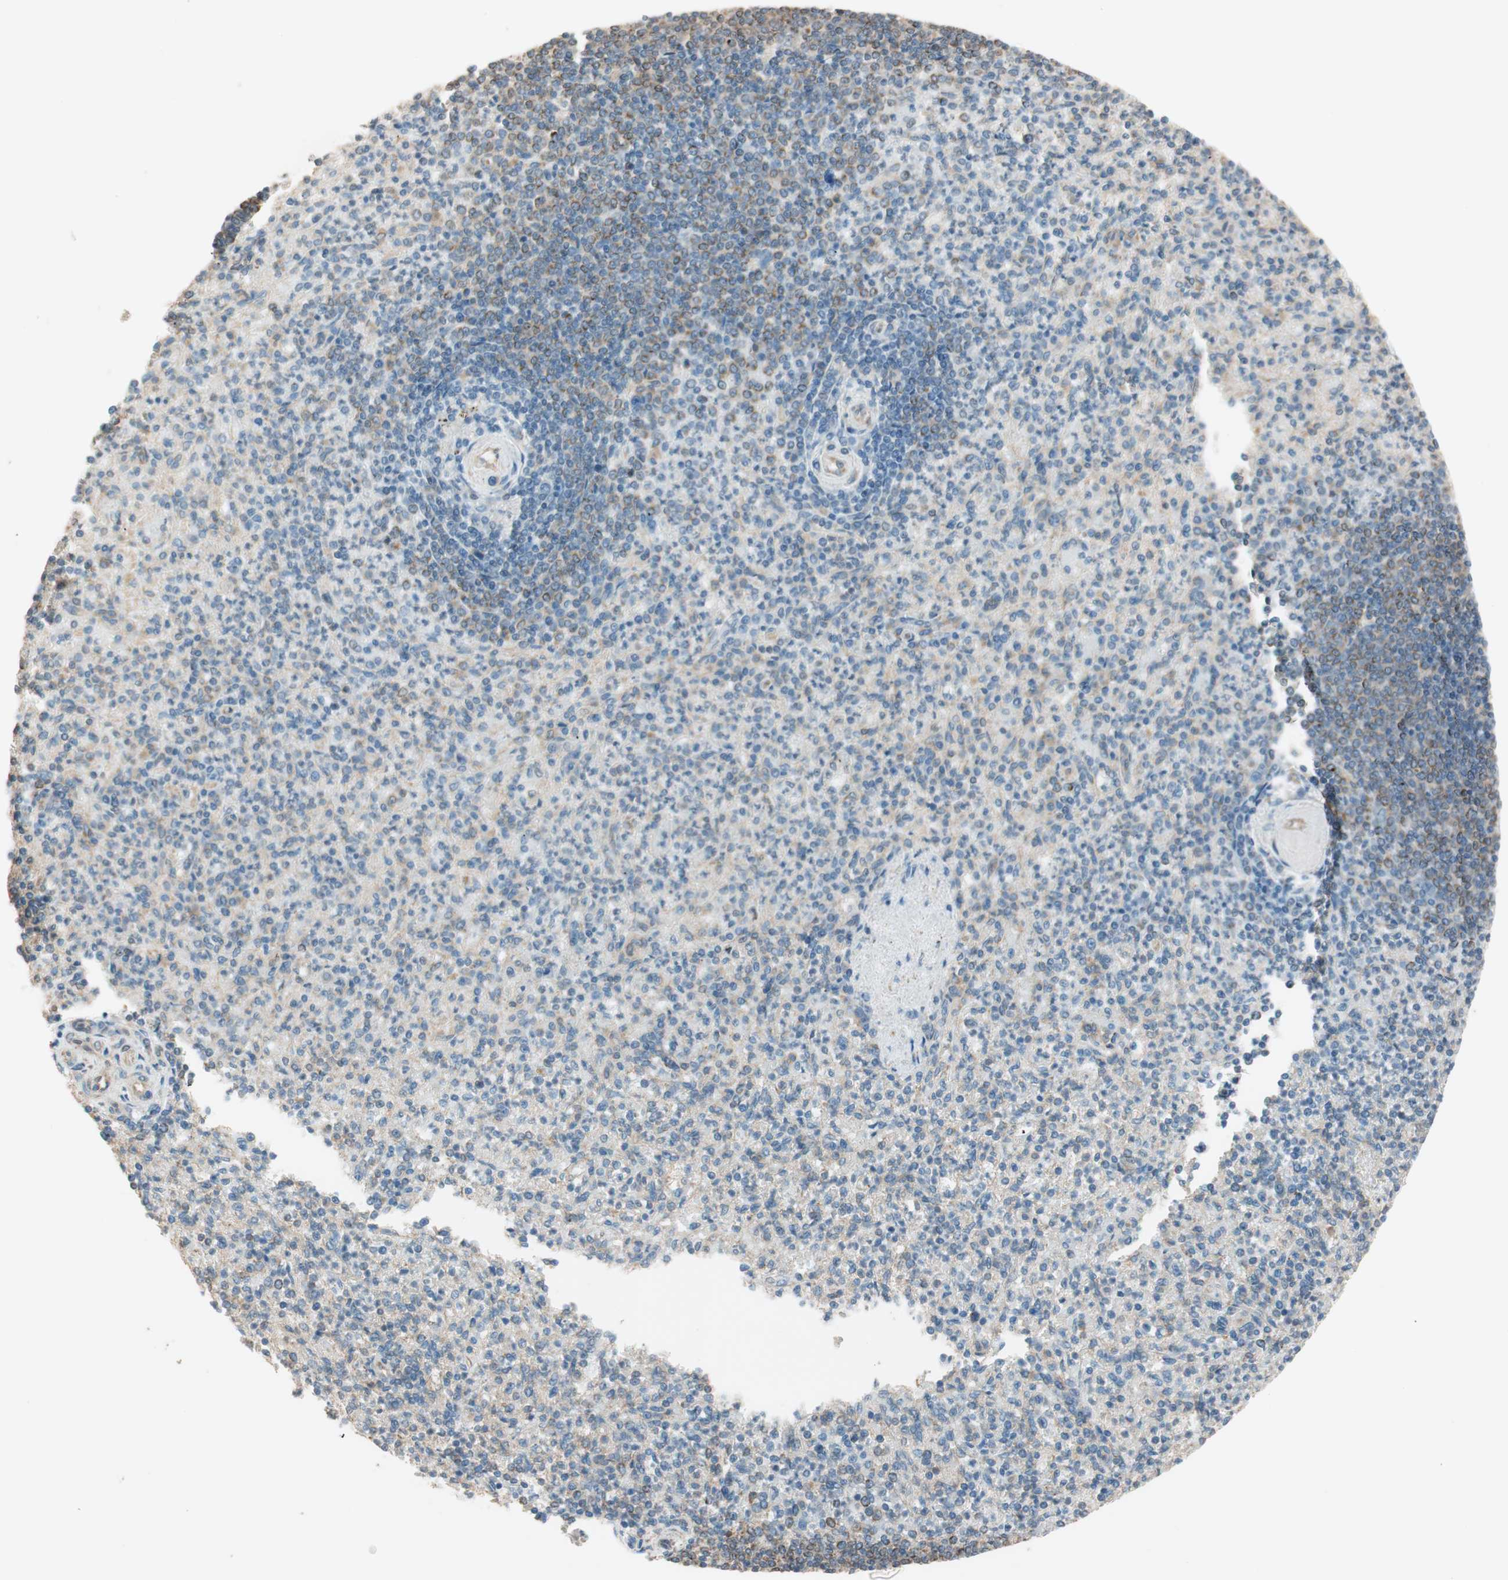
{"staining": {"intensity": "moderate", "quantity": "25%-75%", "location": "cytoplasmic/membranous"}, "tissue": "spleen", "cell_type": "Cells in red pulp", "image_type": "normal", "snomed": [{"axis": "morphology", "description": "Normal tissue, NOS"}, {"axis": "topography", "description": "Spleen"}], "caption": "Moderate cytoplasmic/membranous expression for a protein is appreciated in about 25%-75% of cells in red pulp of benign spleen using IHC.", "gene": "CC2D1A", "patient": {"sex": "female", "age": 74}}